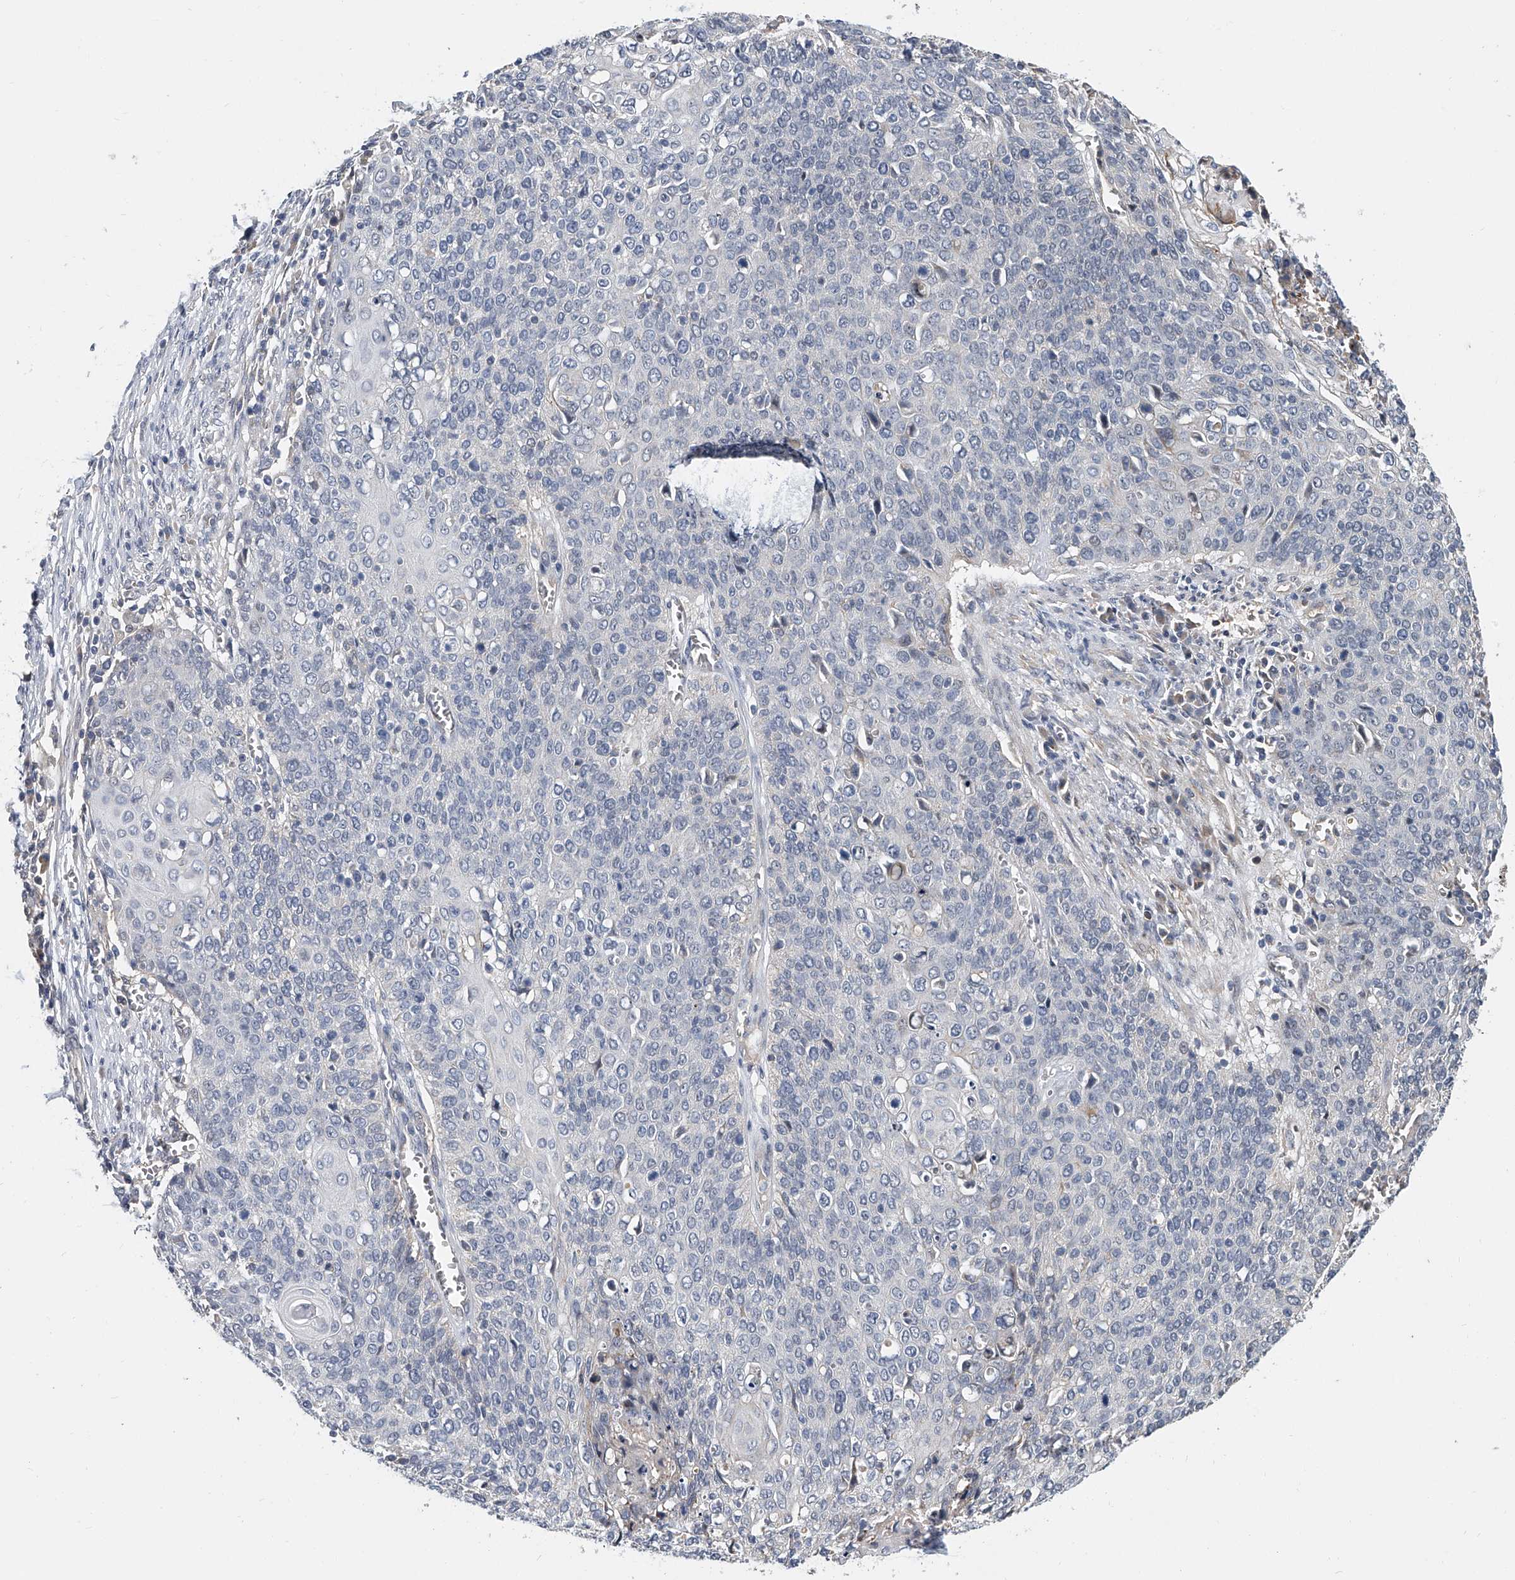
{"staining": {"intensity": "negative", "quantity": "none", "location": "none"}, "tissue": "cervical cancer", "cell_type": "Tumor cells", "image_type": "cancer", "snomed": [{"axis": "morphology", "description": "Squamous cell carcinoma, NOS"}, {"axis": "topography", "description": "Cervix"}], "caption": "Immunohistochemistry of cervical cancer (squamous cell carcinoma) demonstrates no positivity in tumor cells. The staining was performed using DAB to visualize the protein expression in brown, while the nuclei were stained in blue with hematoxylin (Magnification: 20x).", "gene": "CD200", "patient": {"sex": "female", "age": 39}}